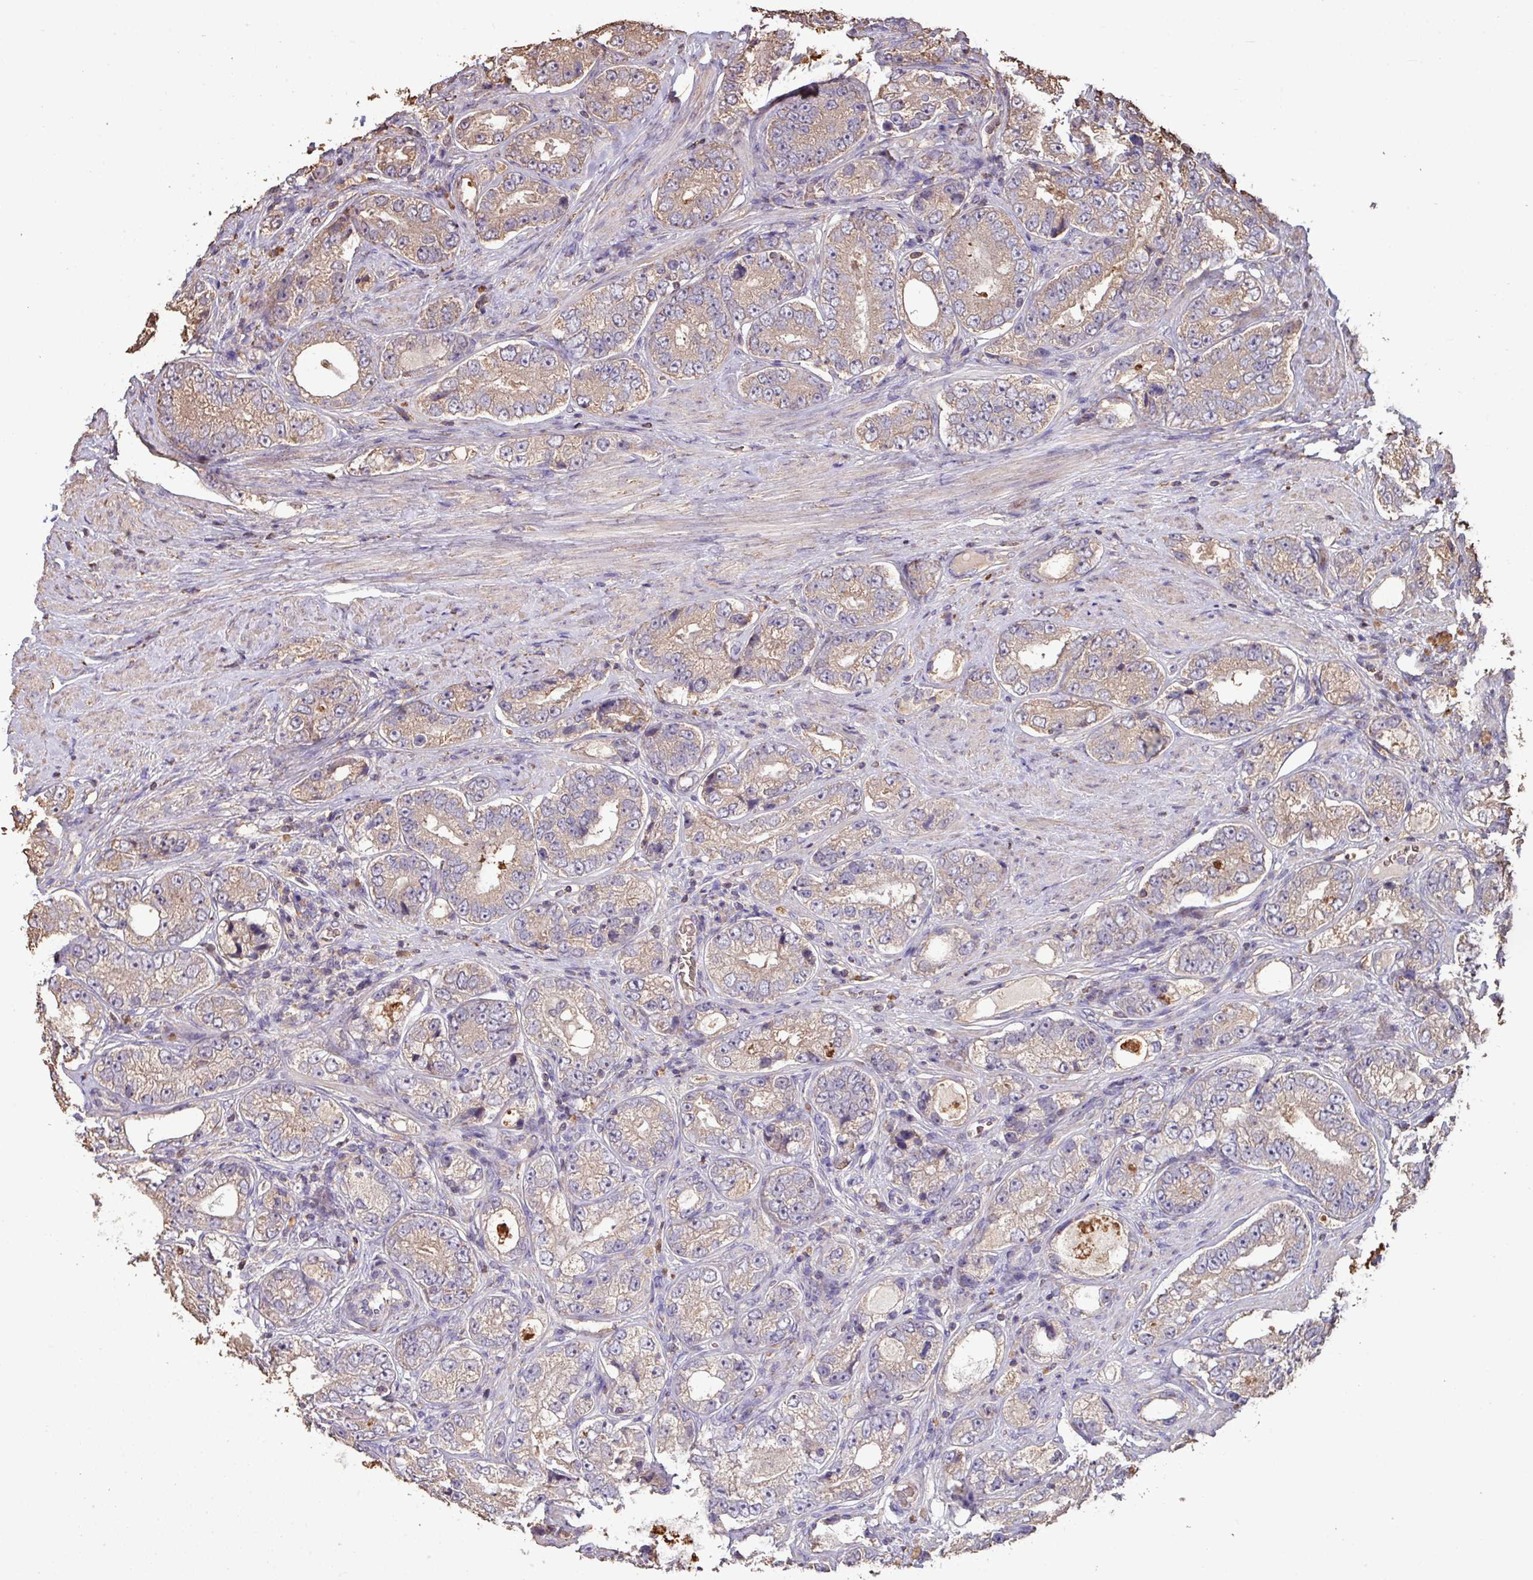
{"staining": {"intensity": "weak", "quantity": "25%-75%", "location": "cytoplasmic/membranous"}, "tissue": "prostate cancer", "cell_type": "Tumor cells", "image_type": "cancer", "snomed": [{"axis": "morphology", "description": "Adenocarcinoma, High grade"}, {"axis": "topography", "description": "Prostate"}], "caption": "Immunohistochemical staining of human prostate high-grade adenocarcinoma exhibits weak cytoplasmic/membranous protein expression in about 25%-75% of tumor cells. The staining was performed using DAB to visualize the protein expression in brown, while the nuclei were stained in blue with hematoxylin (Magnification: 20x).", "gene": "CAMK2B", "patient": {"sex": "male", "age": 56}}